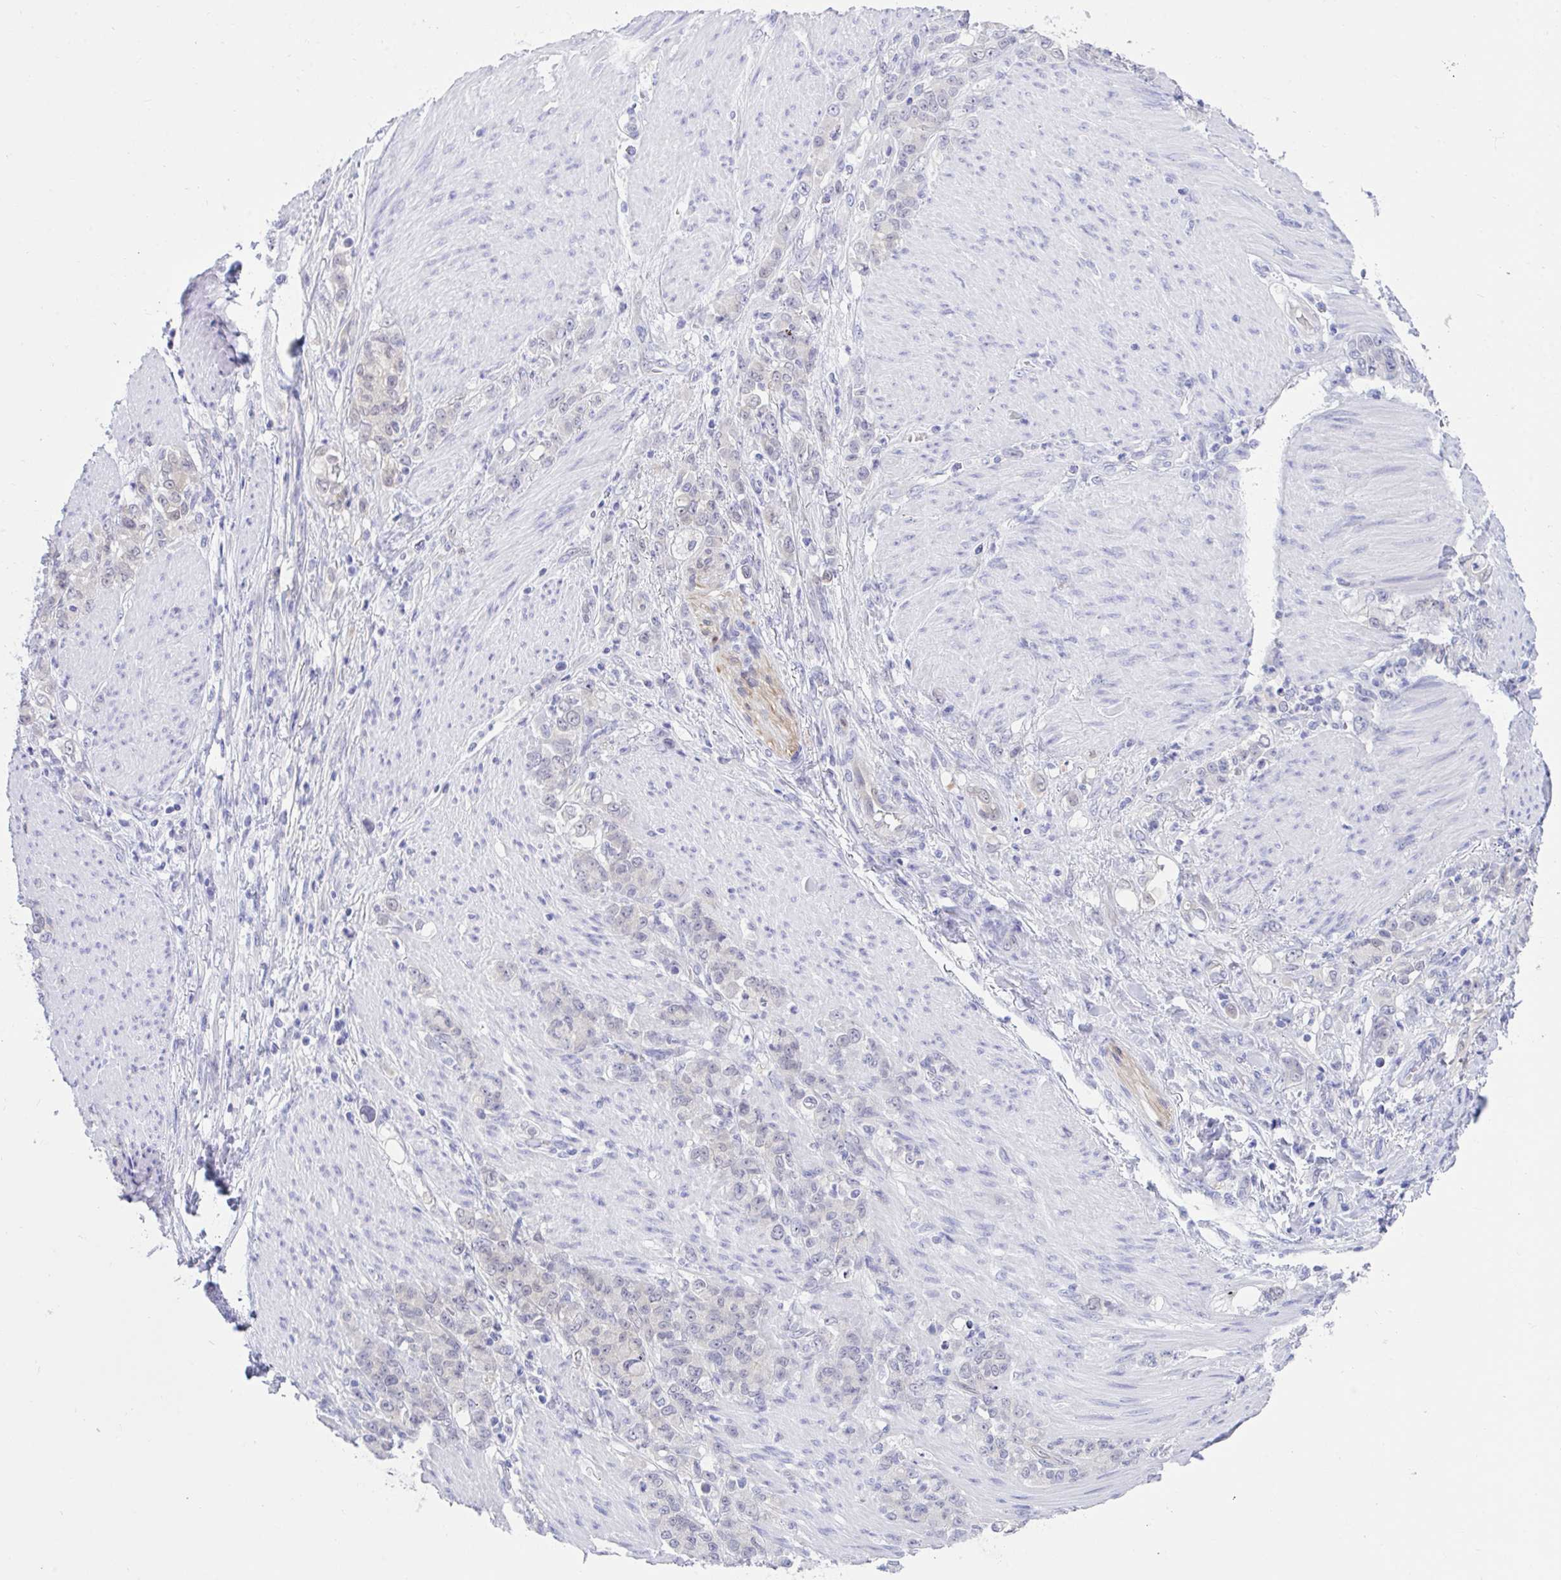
{"staining": {"intensity": "negative", "quantity": "none", "location": "none"}, "tissue": "stomach cancer", "cell_type": "Tumor cells", "image_type": "cancer", "snomed": [{"axis": "morphology", "description": "Adenocarcinoma, NOS"}, {"axis": "topography", "description": "Stomach"}], "caption": "Immunohistochemistry image of neoplastic tissue: stomach adenocarcinoma stained with DAB reveals no significant protein positivity in tumor cells.", "gene": "PGM2L1", "patient": {"sex": "female", "age": 79}}